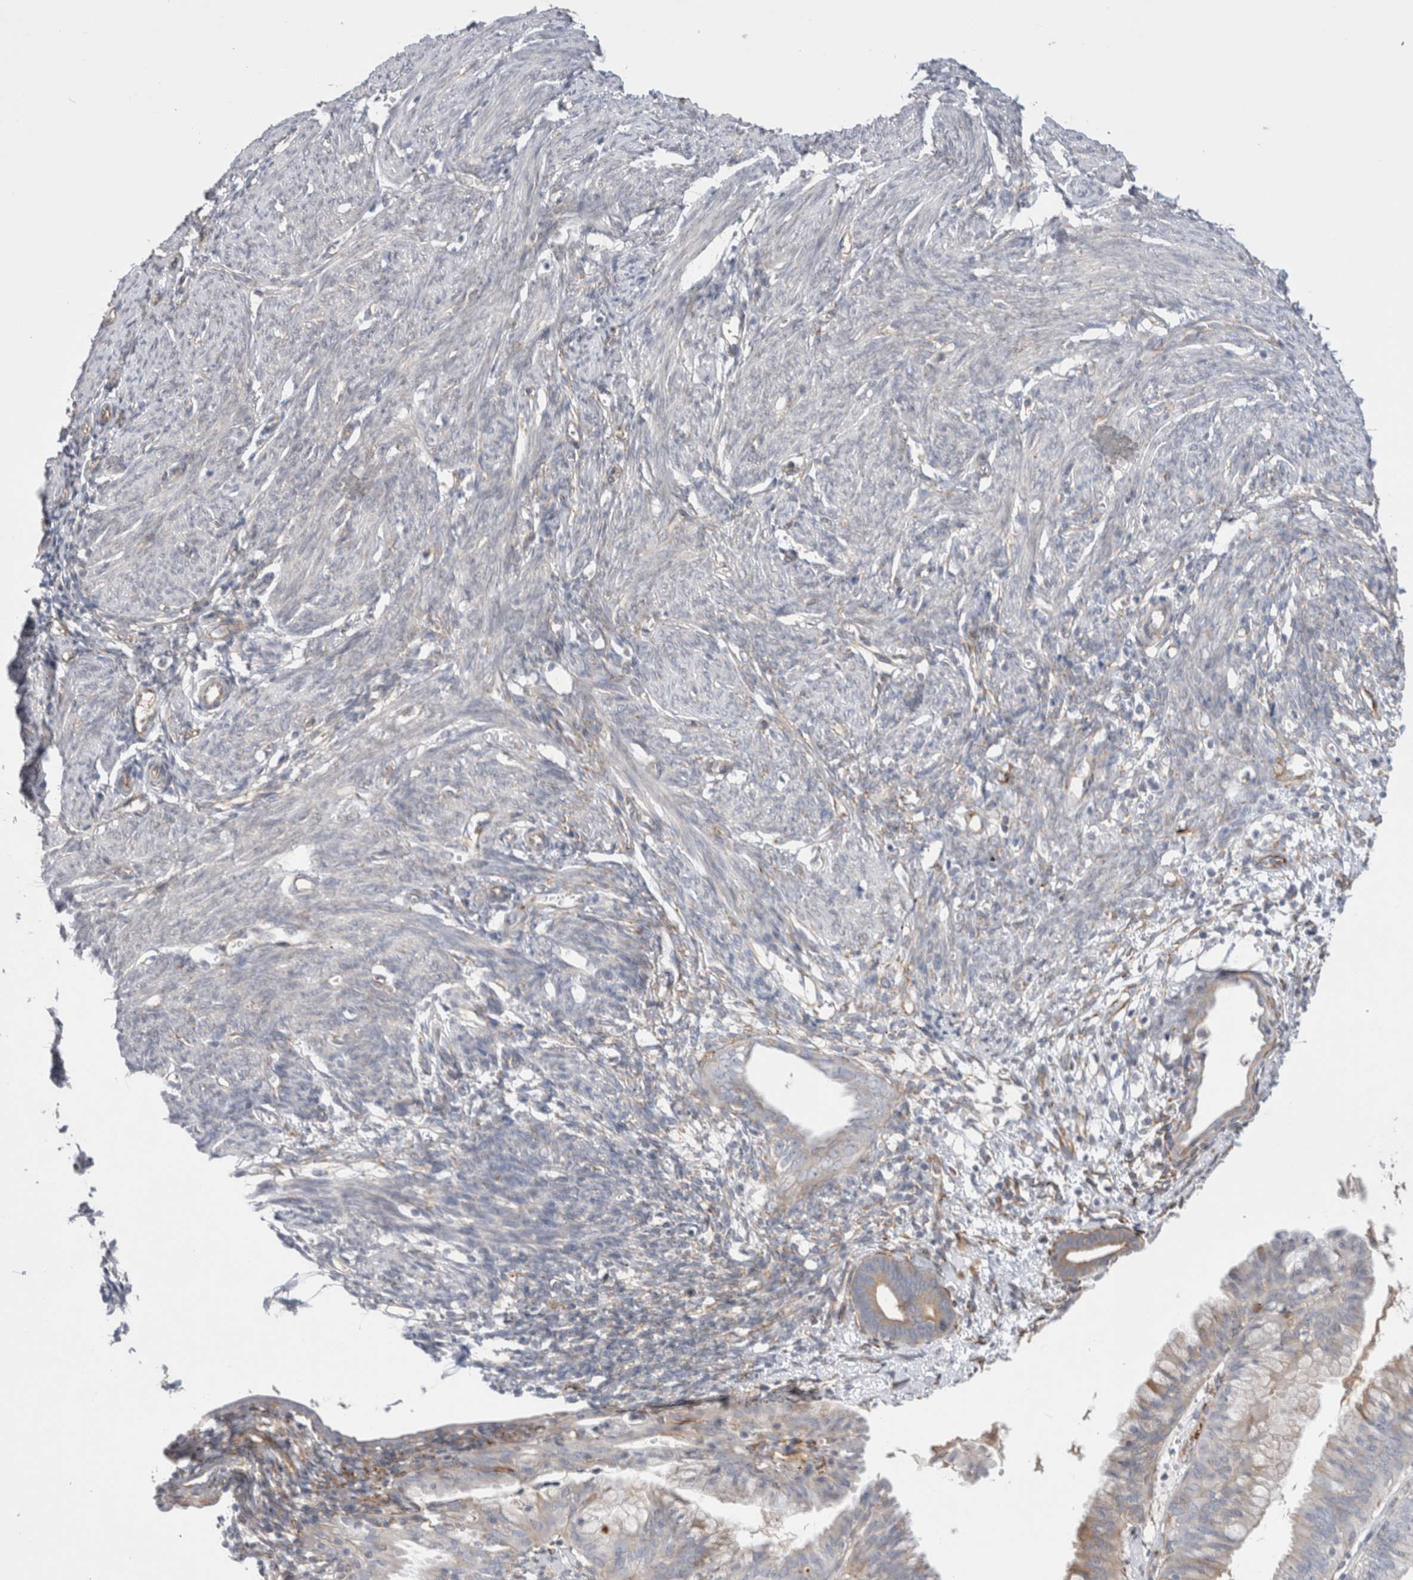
{"staining": {"intensity": "weak", "quantity": "<25%", "location": "cytoplasmic/membranous"}, "tissue": "endometrium", "cell_type": "Cells in endometrial stroma", "image_type": "normal", "snomed": [{"axis": "morphology", "description": "Normal tissue, NOS"}, {"axis": "morphology", "description": "Adenocarcinoma, NOS"}, {"axis": "topography", "description": "Endometrium"}], "caption": "IHC histopathology image of benign endometrium: human endometrium stained with DAB (3,3'-diaminobenzidine) displays no significant protein expression in cells in endometrial stroma.", "gene": "CNPY4", "patient": {"sex": "female", "age": 57}}